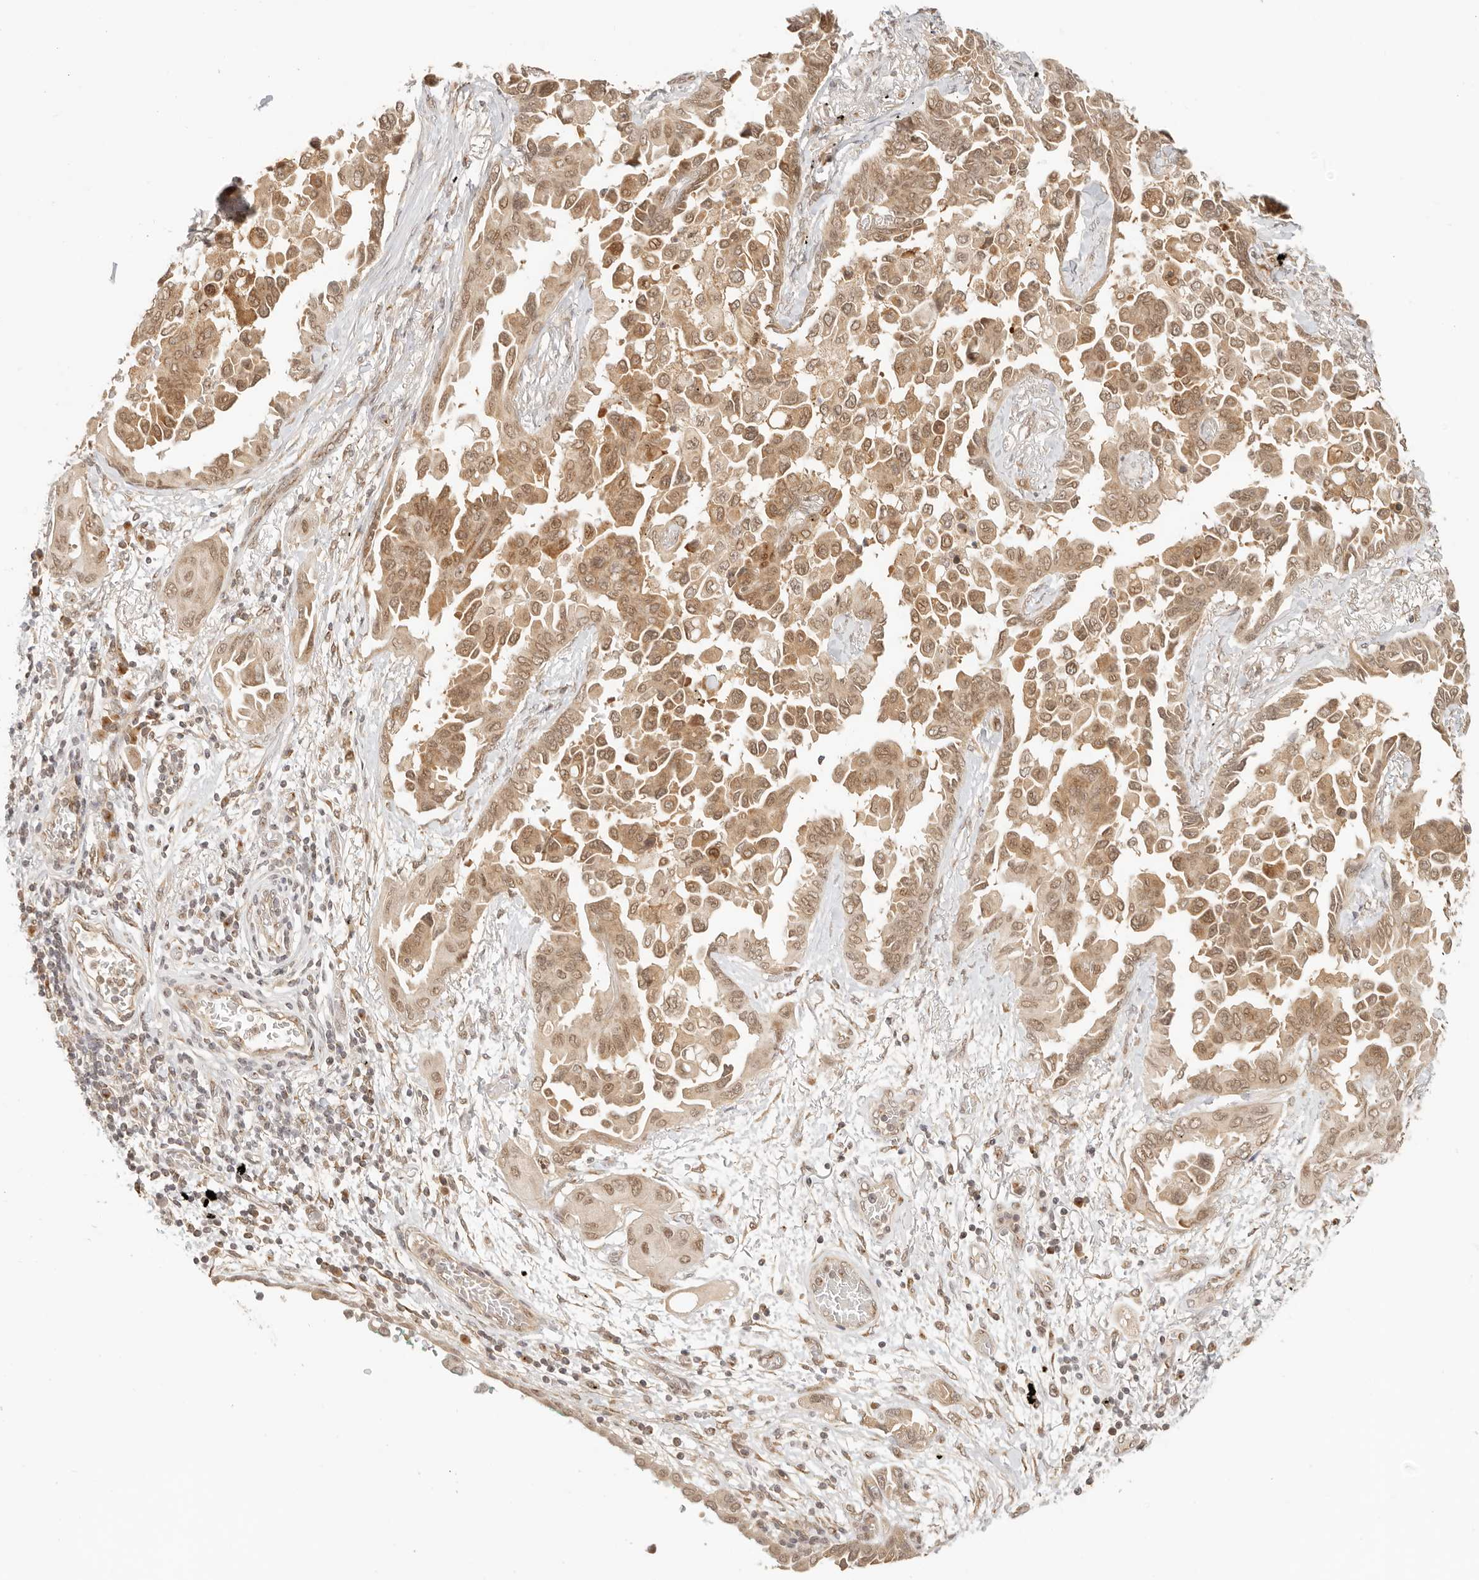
{"staining": {"intensity": "moderate", "quantity": ">75%", "location": "cytoplasmic/membranous,nuclear"}, "tissue": "lung cancer", "cell_type": "Tumor cells", "image_type": "cancer", "snomed": [{"axis": "morphology", "description": "Adenocarcinoma, NOS"}, {"axis": "topography", "description": "Lung"}], "caption": "An image showing moderate cytoplasmic/membranous and nuclear expression in approximately >75% of tumor cells in lung cancer, as visualized by brown immunohistochemical staining.", "gene": "INTS11", "patient": {"sex": "female", "age": 67}}